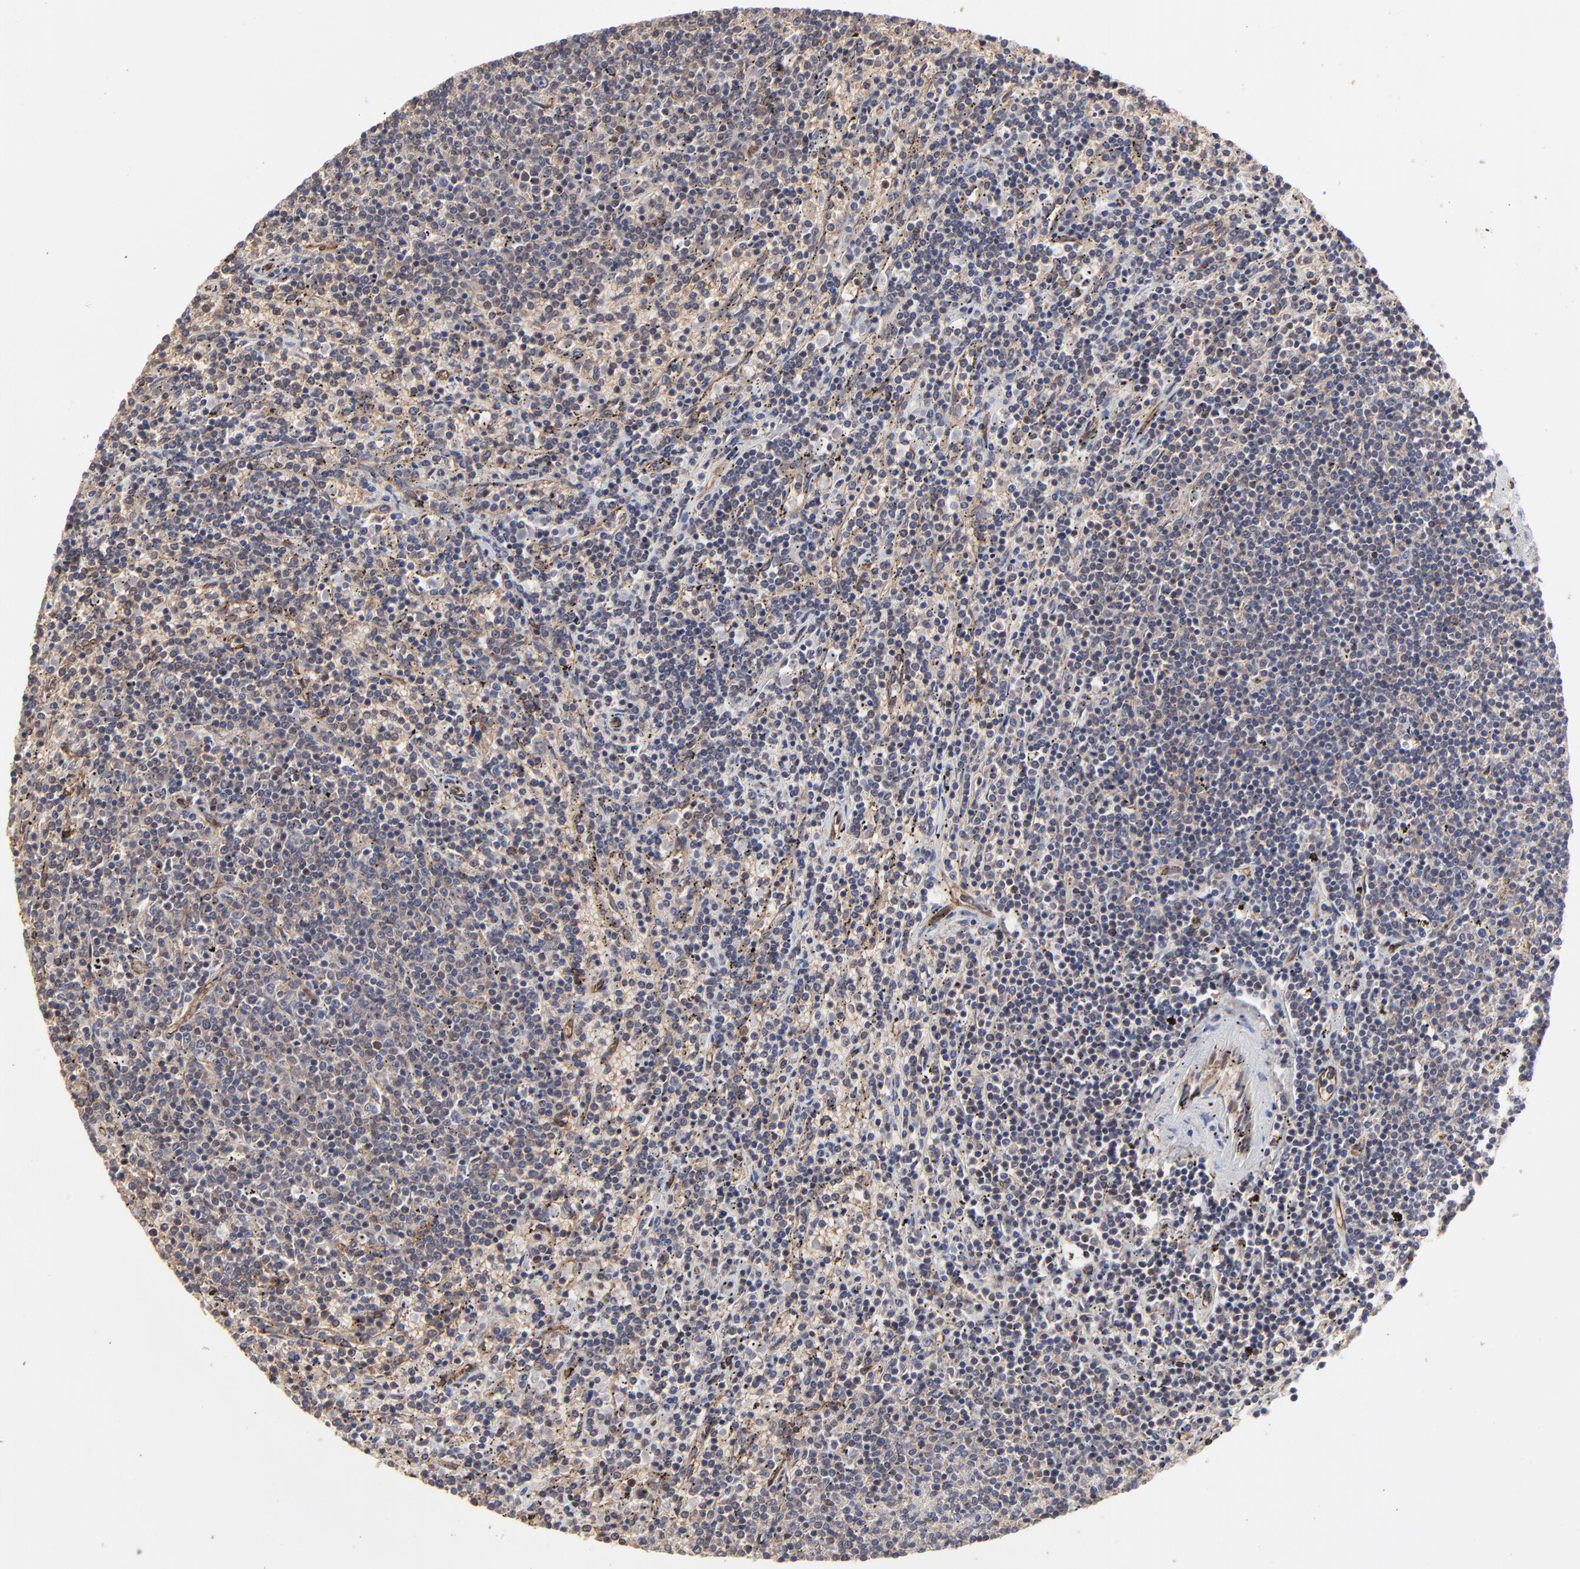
{"staining": {"intensity": "weak", "quantity": "<25%", "location": "cytoplasmic/membranous"}, "tissue": "lymphoma", "cell_type": "Tumor cells", "image_type": "cancer", "snomed": [{"axis": "morphology", "description": "Malignant lymphoma, non-Hodgkin's type, Low grade"}, {"axis": "topography", "description": "Spleen"}], "caption": "Low-grade malignant lymphoma, non-Hodgkin's type was stained to show a protein in brown. There is no significant expression in tumor cells.", "gene": "ARMT1", "patient": {"sex": "female", "age": 50}}